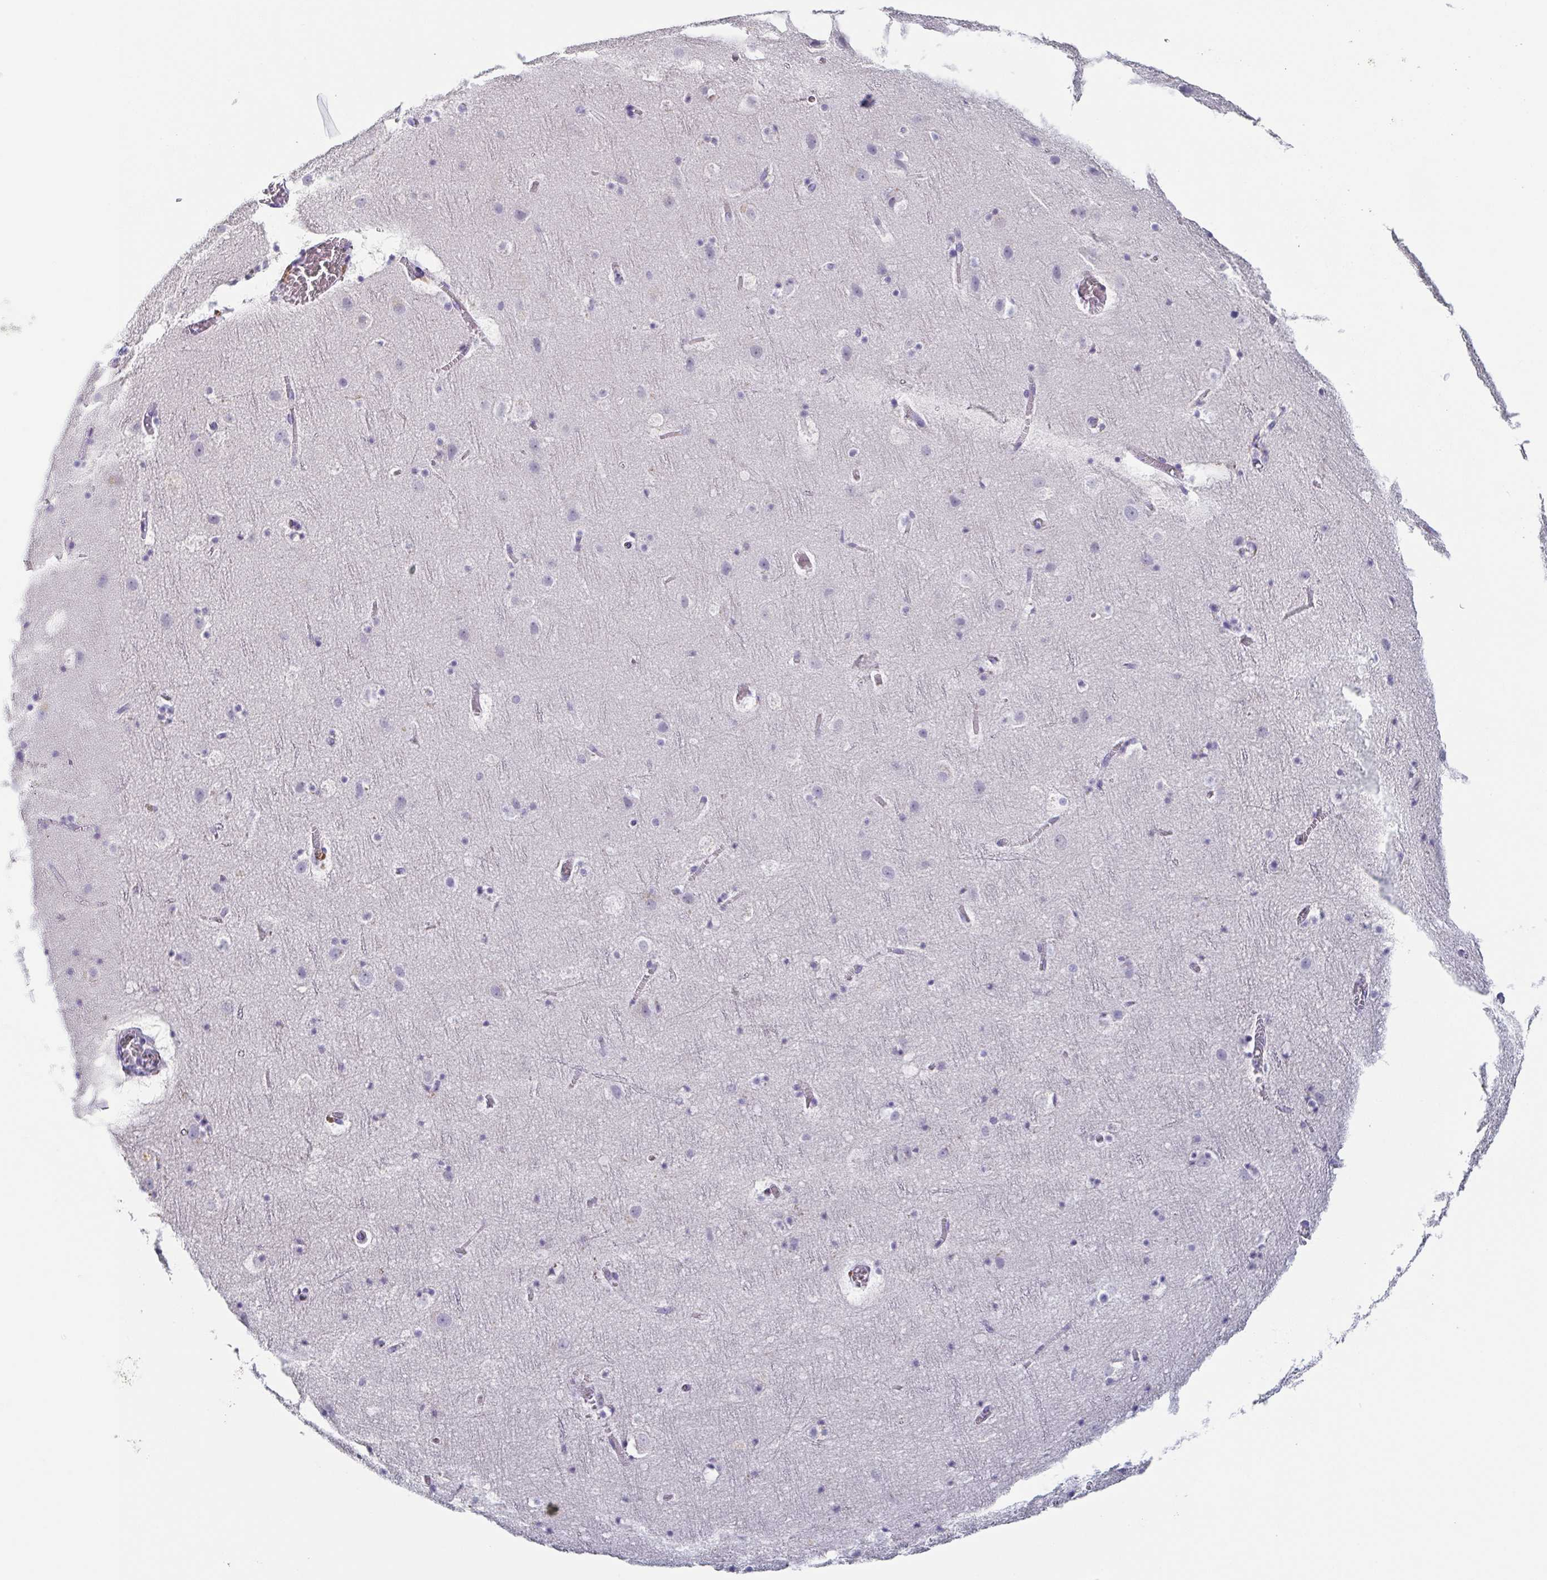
{"staining": {"intensity": "negative", "quantity": "none", "location": "none"}, "tissue": "cerebral cortex", "cell_type": "Endothelial cells", "image_type": "normal", "snomed": [{"axis": "morphology", "description": "Normal tissue, NOS"}, {"axis": "topography", "description": "Cerebral cortex"}], "caption": "A high-resolution image shows IHC staining of normal cerebral cortex, which demonstrates no significant expression in endothelial cells.", "gene": "ITLN1", "patient": {"sex": "female", "age": 42}}